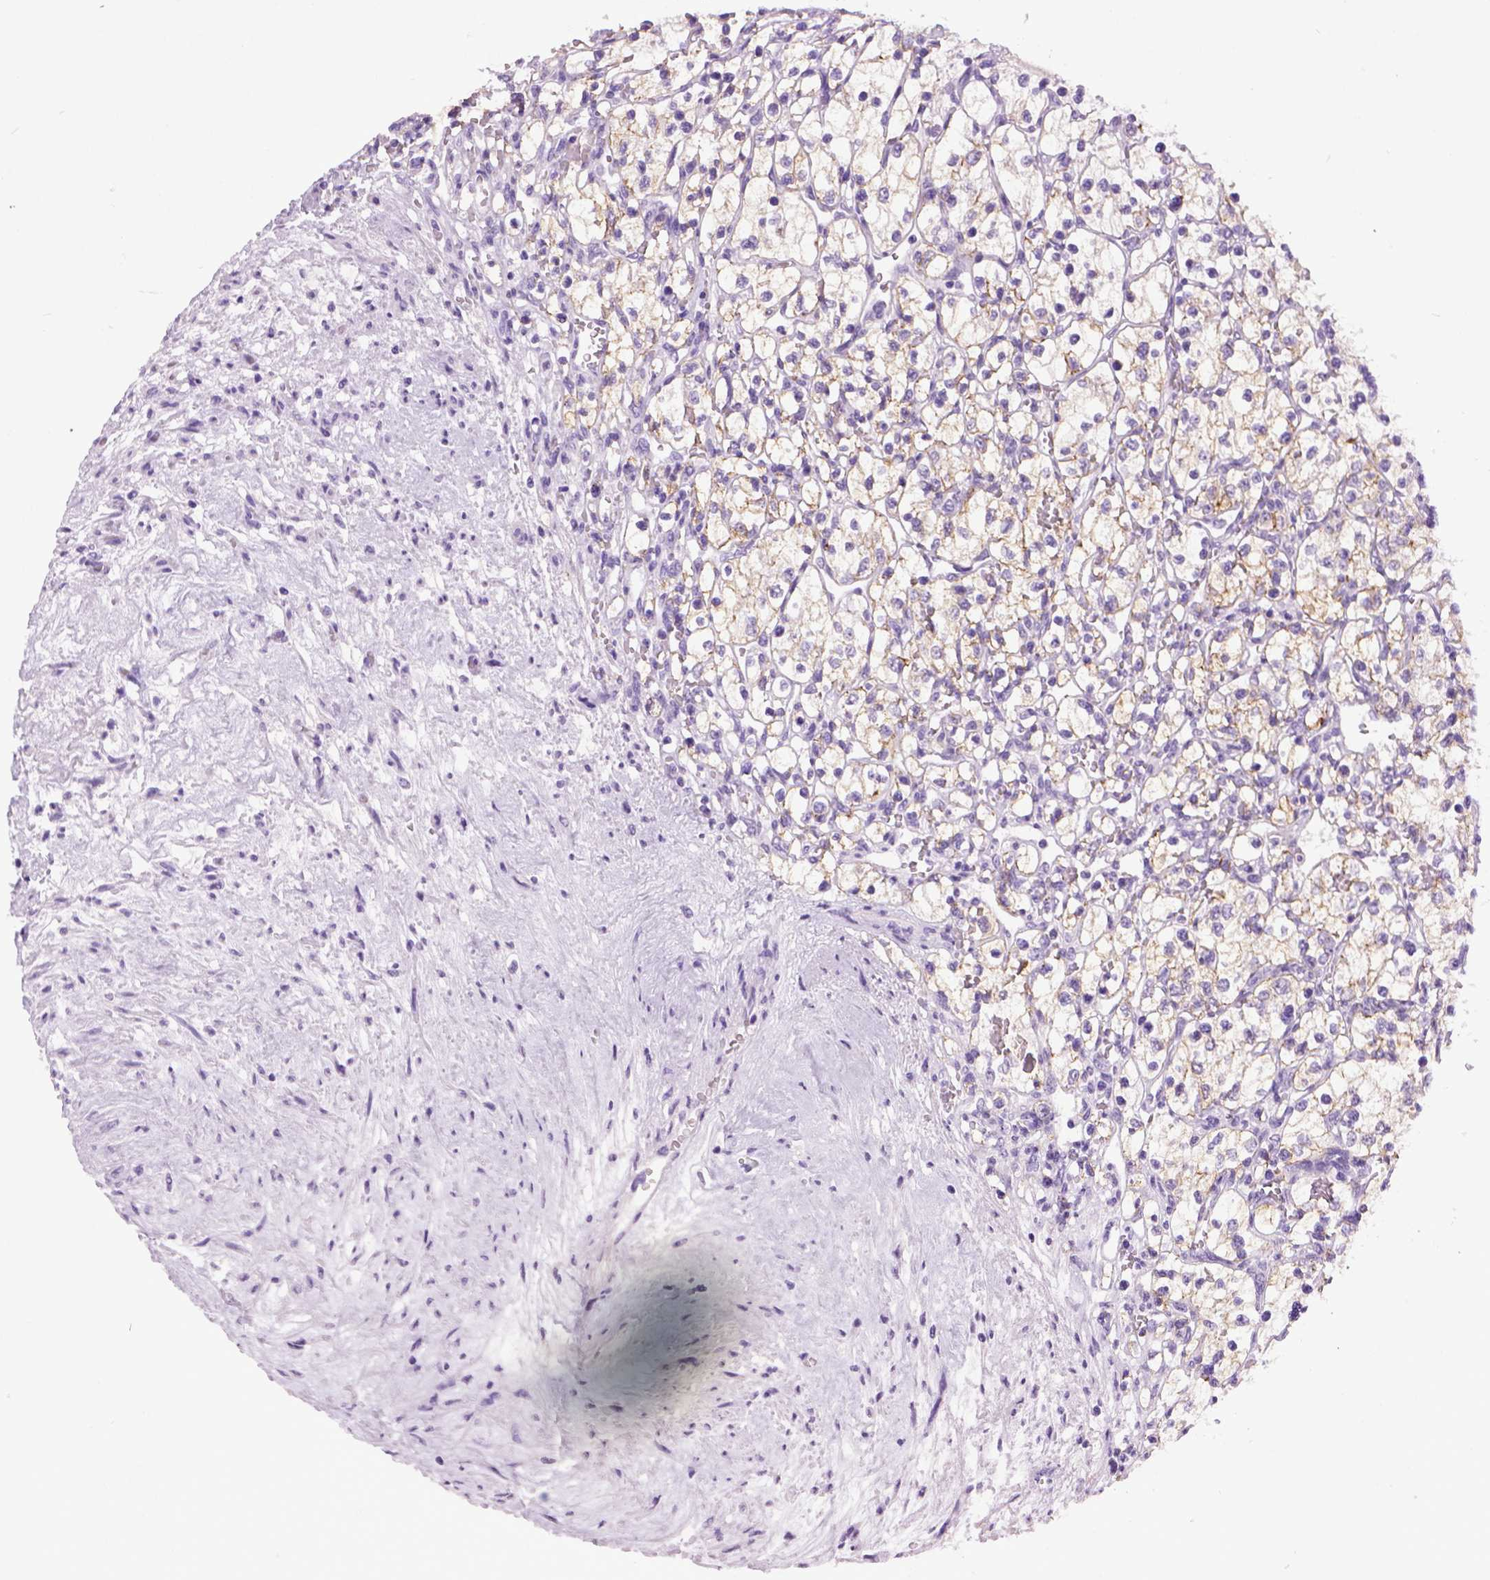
{"staining": {"intensity": "weak", "quantity": ">75%", "location": "cytoplasmic/membranous"}, "tissue": "renal cancer", "cell_type": "Tumor cells", "image_type": "cancer", "snomed": [{"axis": "morphology", "description": "Adenocarcinoma, NOS"}, {"axis": "topography", "description": "Kidney"}], "caption": "DAB (3,3'-diaminobenzidine) immunohistochemical staining of human renal adenocarcinoma demonstrates weak cytoplasmic/membranous protein positivity in approximately >75% of tumor cells. The staining was performed using DAB (3,3'-diaminobenzidine), with brown indicating positive protein expression. Nuclei are stained blue with hematoxylin.", "gene": "CDH1", "patient": {"sex": "female", "age": 69}}